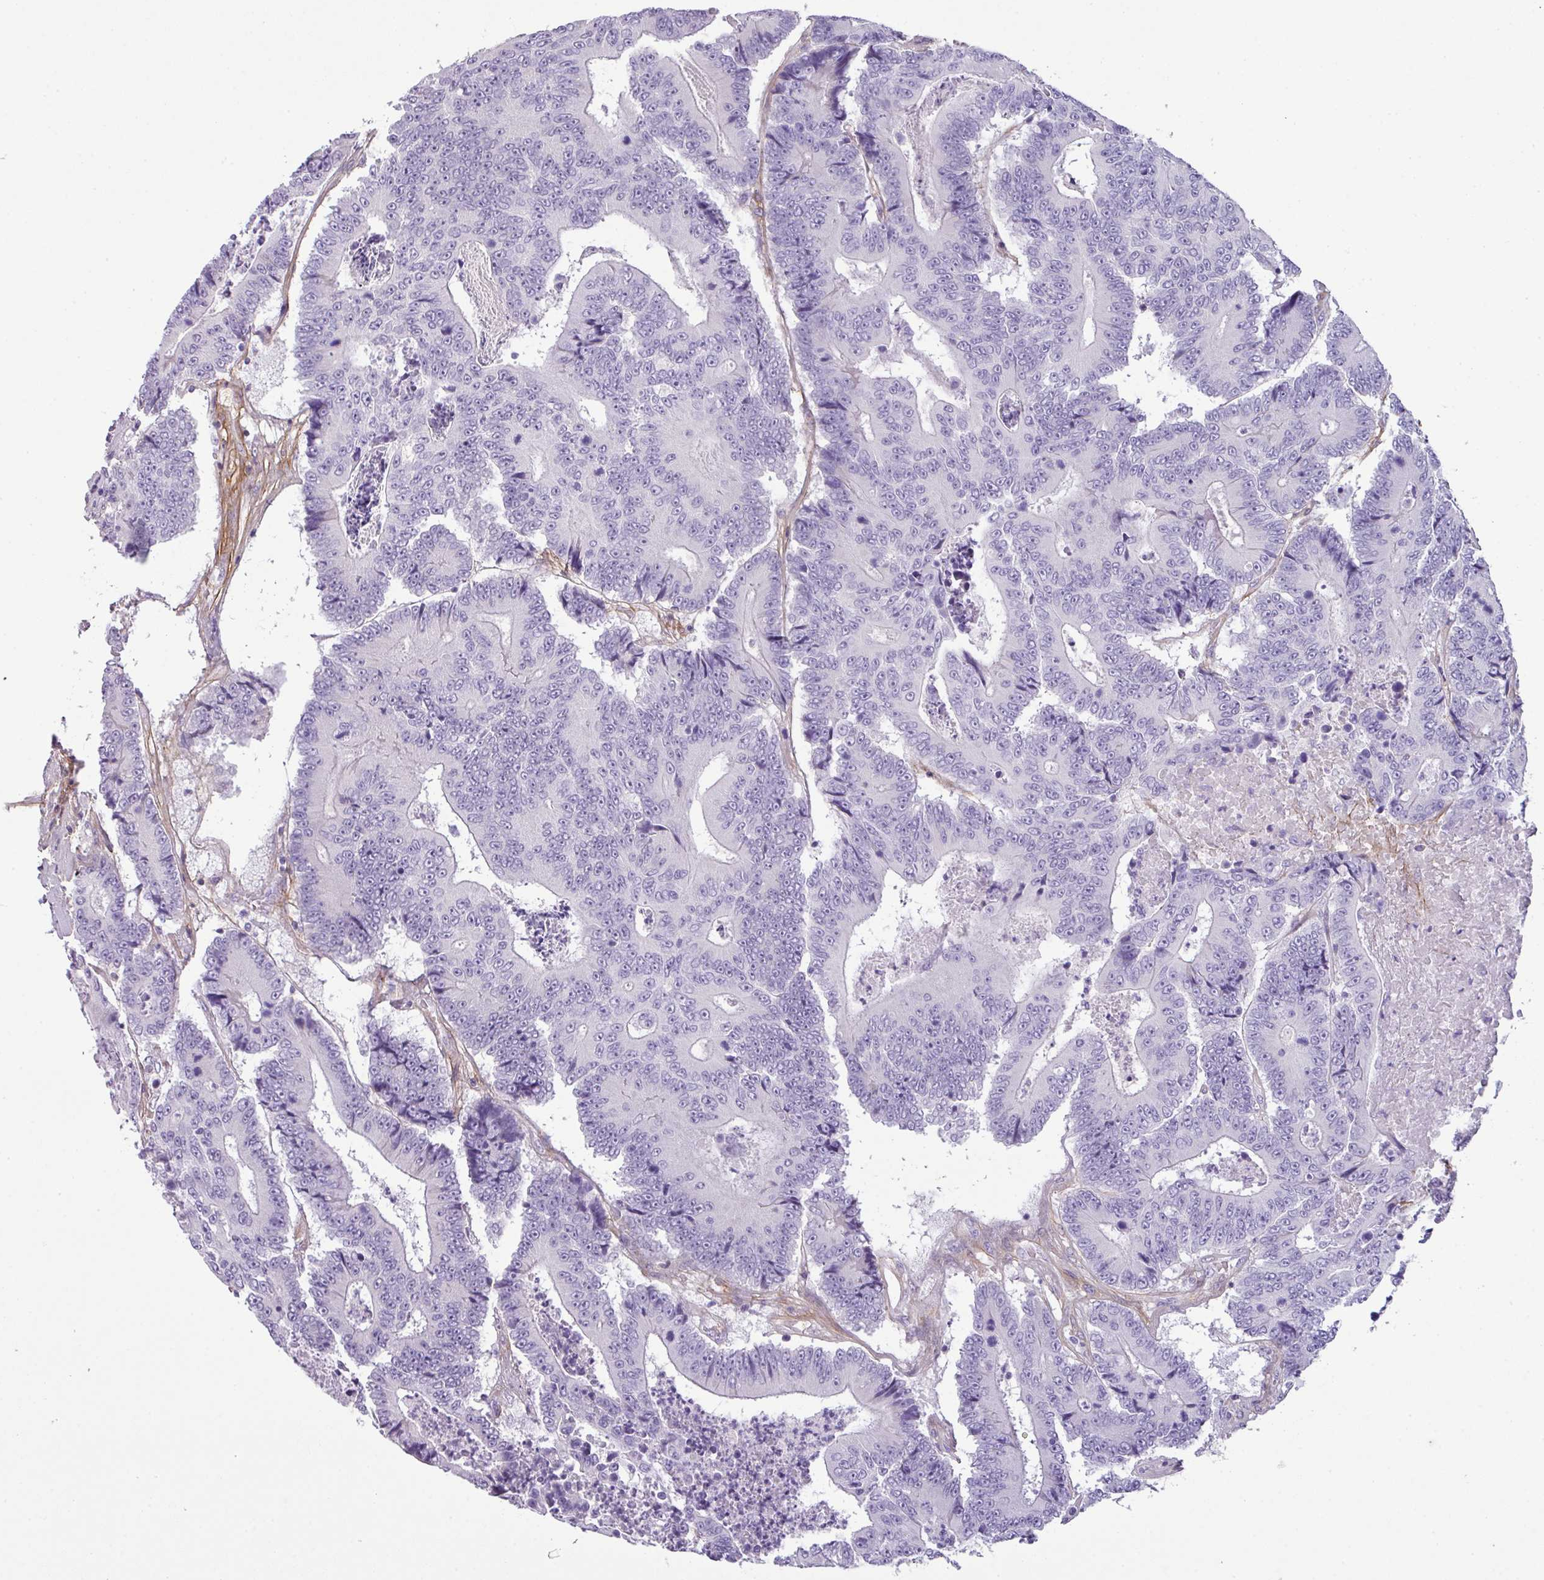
{"staining": {"intensity": "negative", "quantity": "none", "location": "none"}, "tissue": "colorectal cancer", "cell_type": "Tumor cells", "image_type": "cancer", "snomed": [{"axis": "morphology", "description": "Adenocarcinoma, NOS"}, {"axis": "topography", "description": "Colon"}], "caption": "Histopathology image shows no protein staining in tumor cells of colorectal cancer (adenocarcinoma) tissue.", "gene": "PARD6G", "patient": {"sex": "male", "age": 83}}